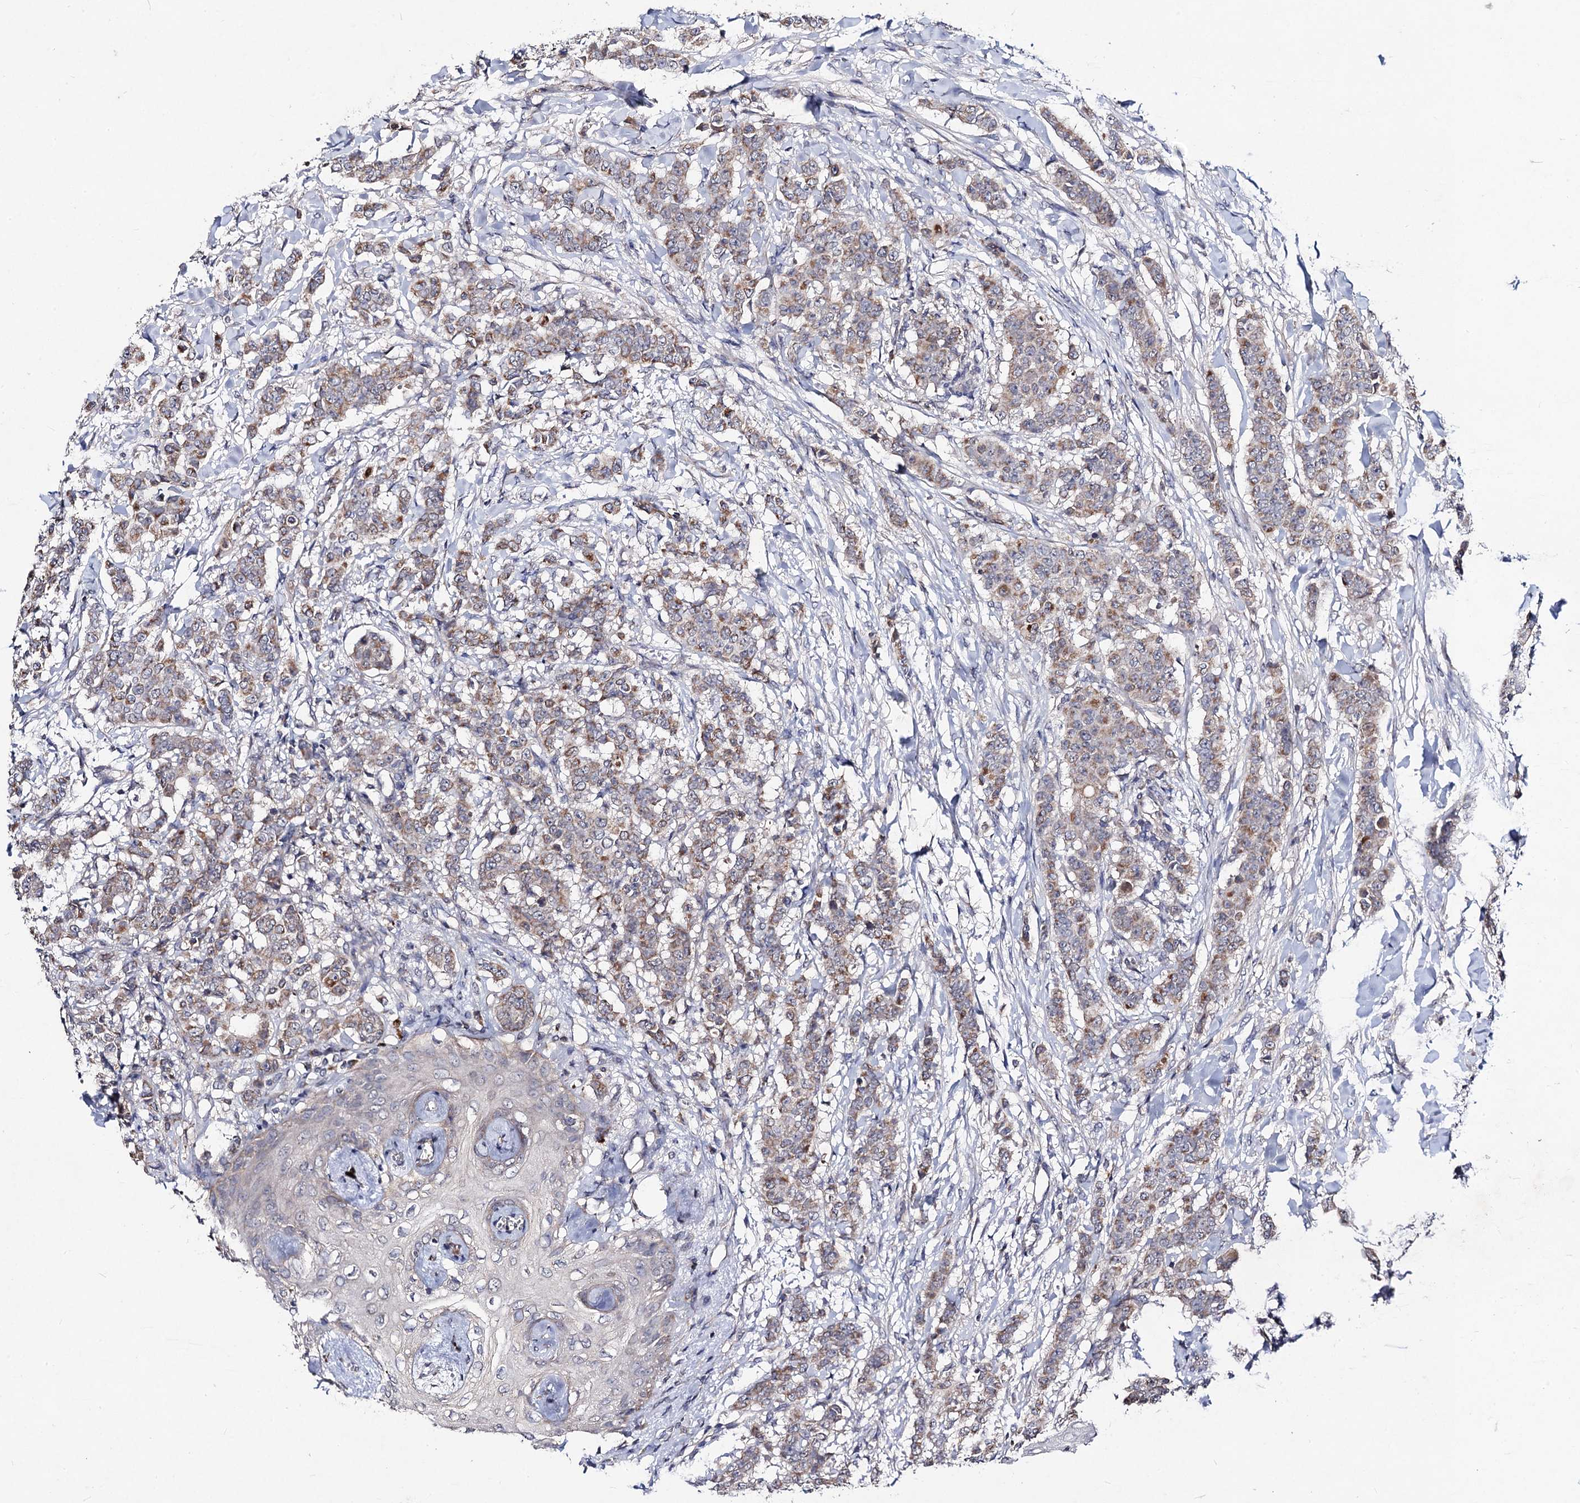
{"staining": {"intensity": "weak", "quantity": "25%-75%", "location": "cytoplasmic/membranous"}, "tissue": "breast cancer", "cell_type": "Tumor cells", "image_type": "cancer", "snomed": [{"axis": "morphology", "description": "Duct carcinoma"}, {"axis": "topography", "description": "Breast"}], "caption": "Tumor cells show low levels of weak cytoplasmic/membranous positivity in approximately 25%-75% of cells in intraductal carcinoma (breast). Immunohistochemistry (ihc) stains the protein in brown and the nuclei are stained blue.", "gene": "VPS37D", "patient": {"sex": "female", "age": 40}}